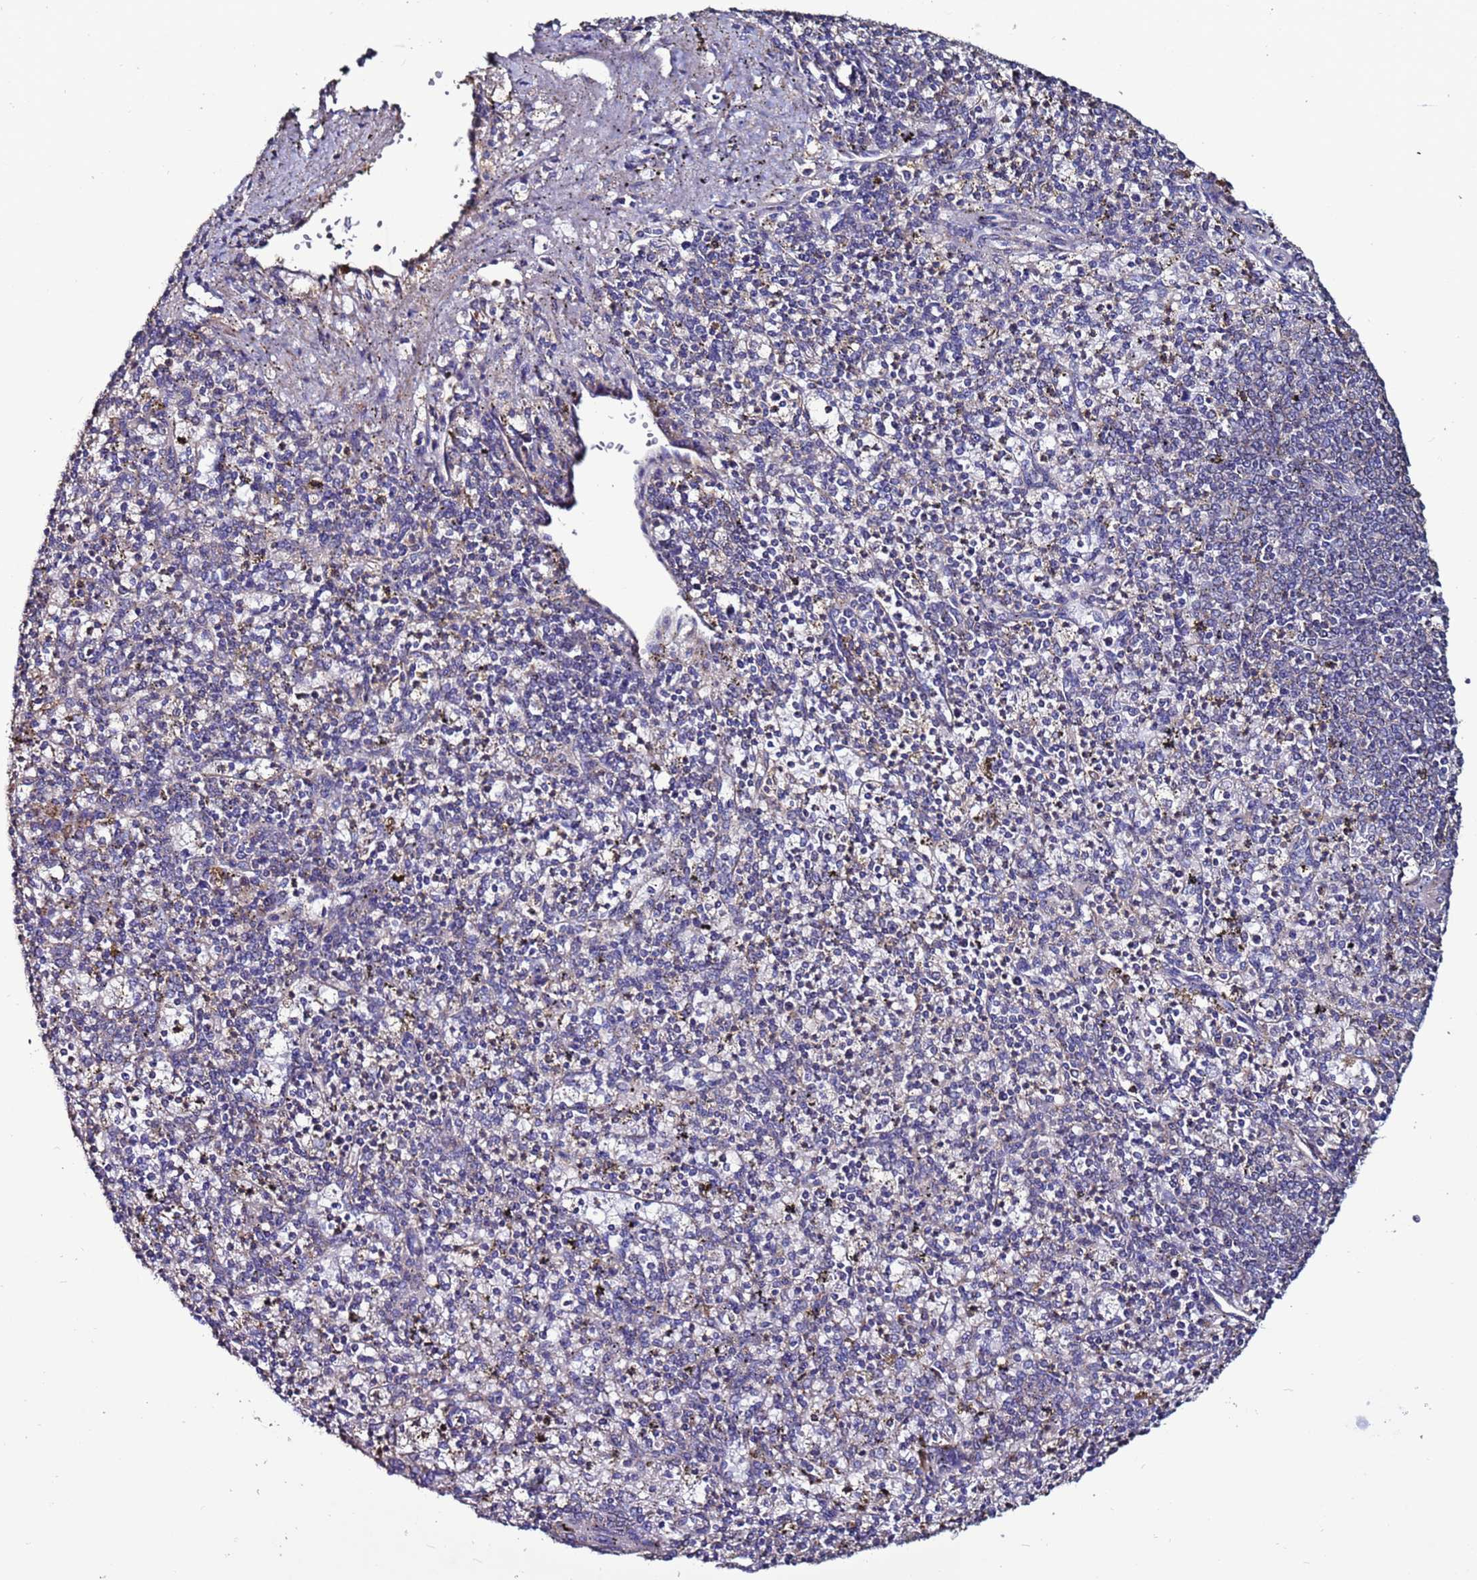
{"staining": {"intensity": "negative", "quantity": "none", "location": "none"}, "tissue": "spleen", "cell_type": "Cells in red pulp", "image_type": "normal", "snomed": [{"axis": "morphology", "description": "Normal tissue, NOS"}, {"axis": "topography", "description": "Spleen"}], "caption": "Immunohistochemical staining of benign human spleen demonstrates no significant staining in cells in red pulp. (DAB immunohistochemistry with hematoxylin counter stain).", "gene": "CEP55", "patient": {"sex": "male", "age": 72}}